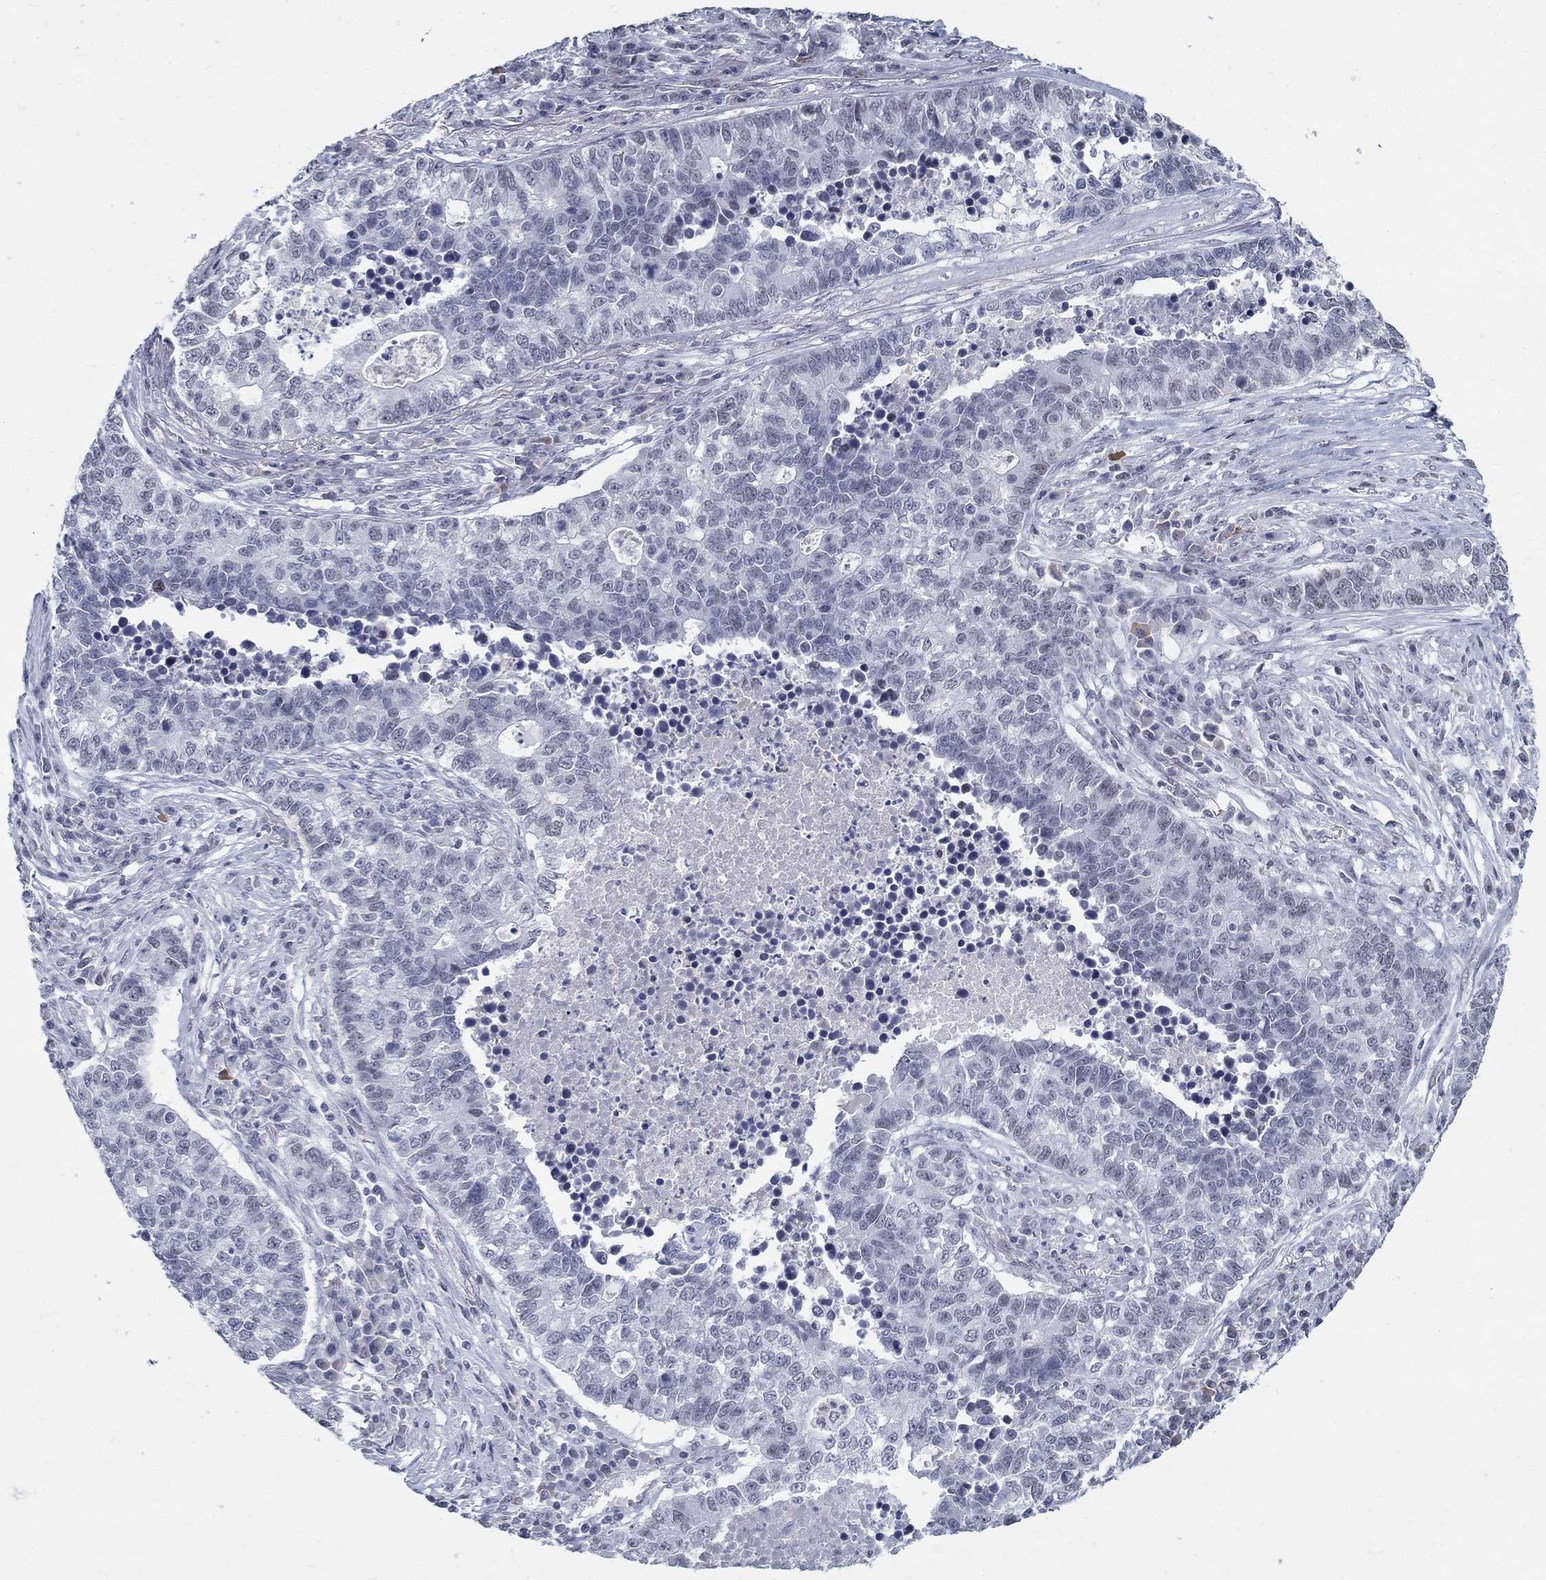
{"staining": {"intensity": "weak", "quantity": "<25%", "location": "nuclear"}, "tissue": "lung cancer", "cell_type": "Tumor cells", "image_type": "cancer", "snomed": [{"axis": "morphology", "description": "Adenocarcinoma, NOS"}, {"axis": "topography", "description": "Lung"}], "caption": "Lung cancer (adenocarcinoma) was stained to show a protein in brown. There is no significant staining in tumor cells.", "gene": "BHLHE22", "patient": {"sex": "male", "age": 57}}